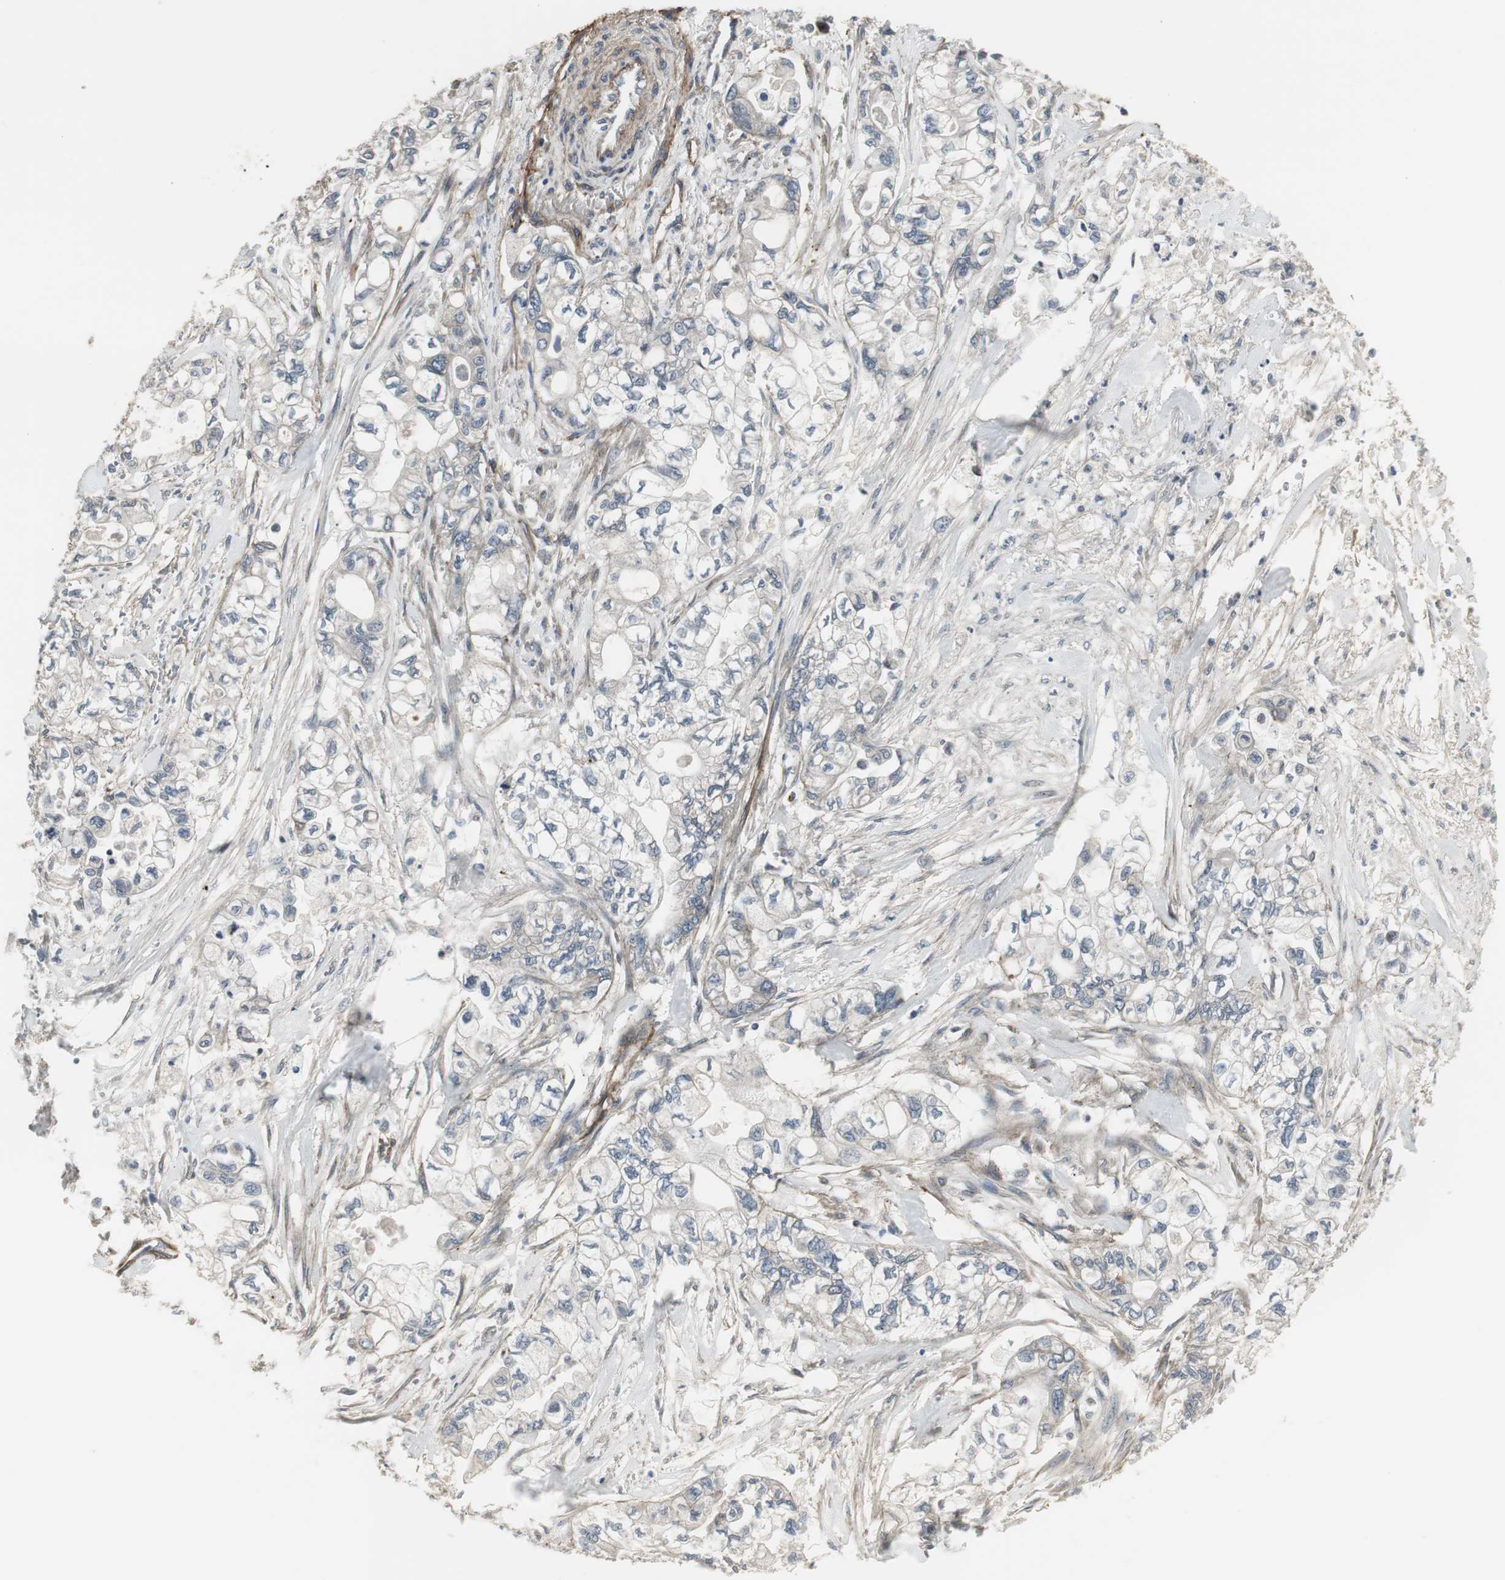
{"staining": {"intensity": "weak", "quantity": "25%-75%", "location": "cytoplasmic/membranous"}, "tissue": "pancreatic cancer", "cell_type": "Tumor cells", "image_type": "cancer", "snomed": [{"axis": "morphology", "description": "Adenocarcinoma, NOS"}, {"axis": "topography", "description": "Pancreas"}], "caption": "A photomicrograph showing weak cytoplasmic/membranous staining in approximately 25%-75% of tumor cells in pancreatic cancer, as visualized by brown immunohistochemical staining.", "gene": "SCYL3", "patient": {"sex": "male", "age": 79}}